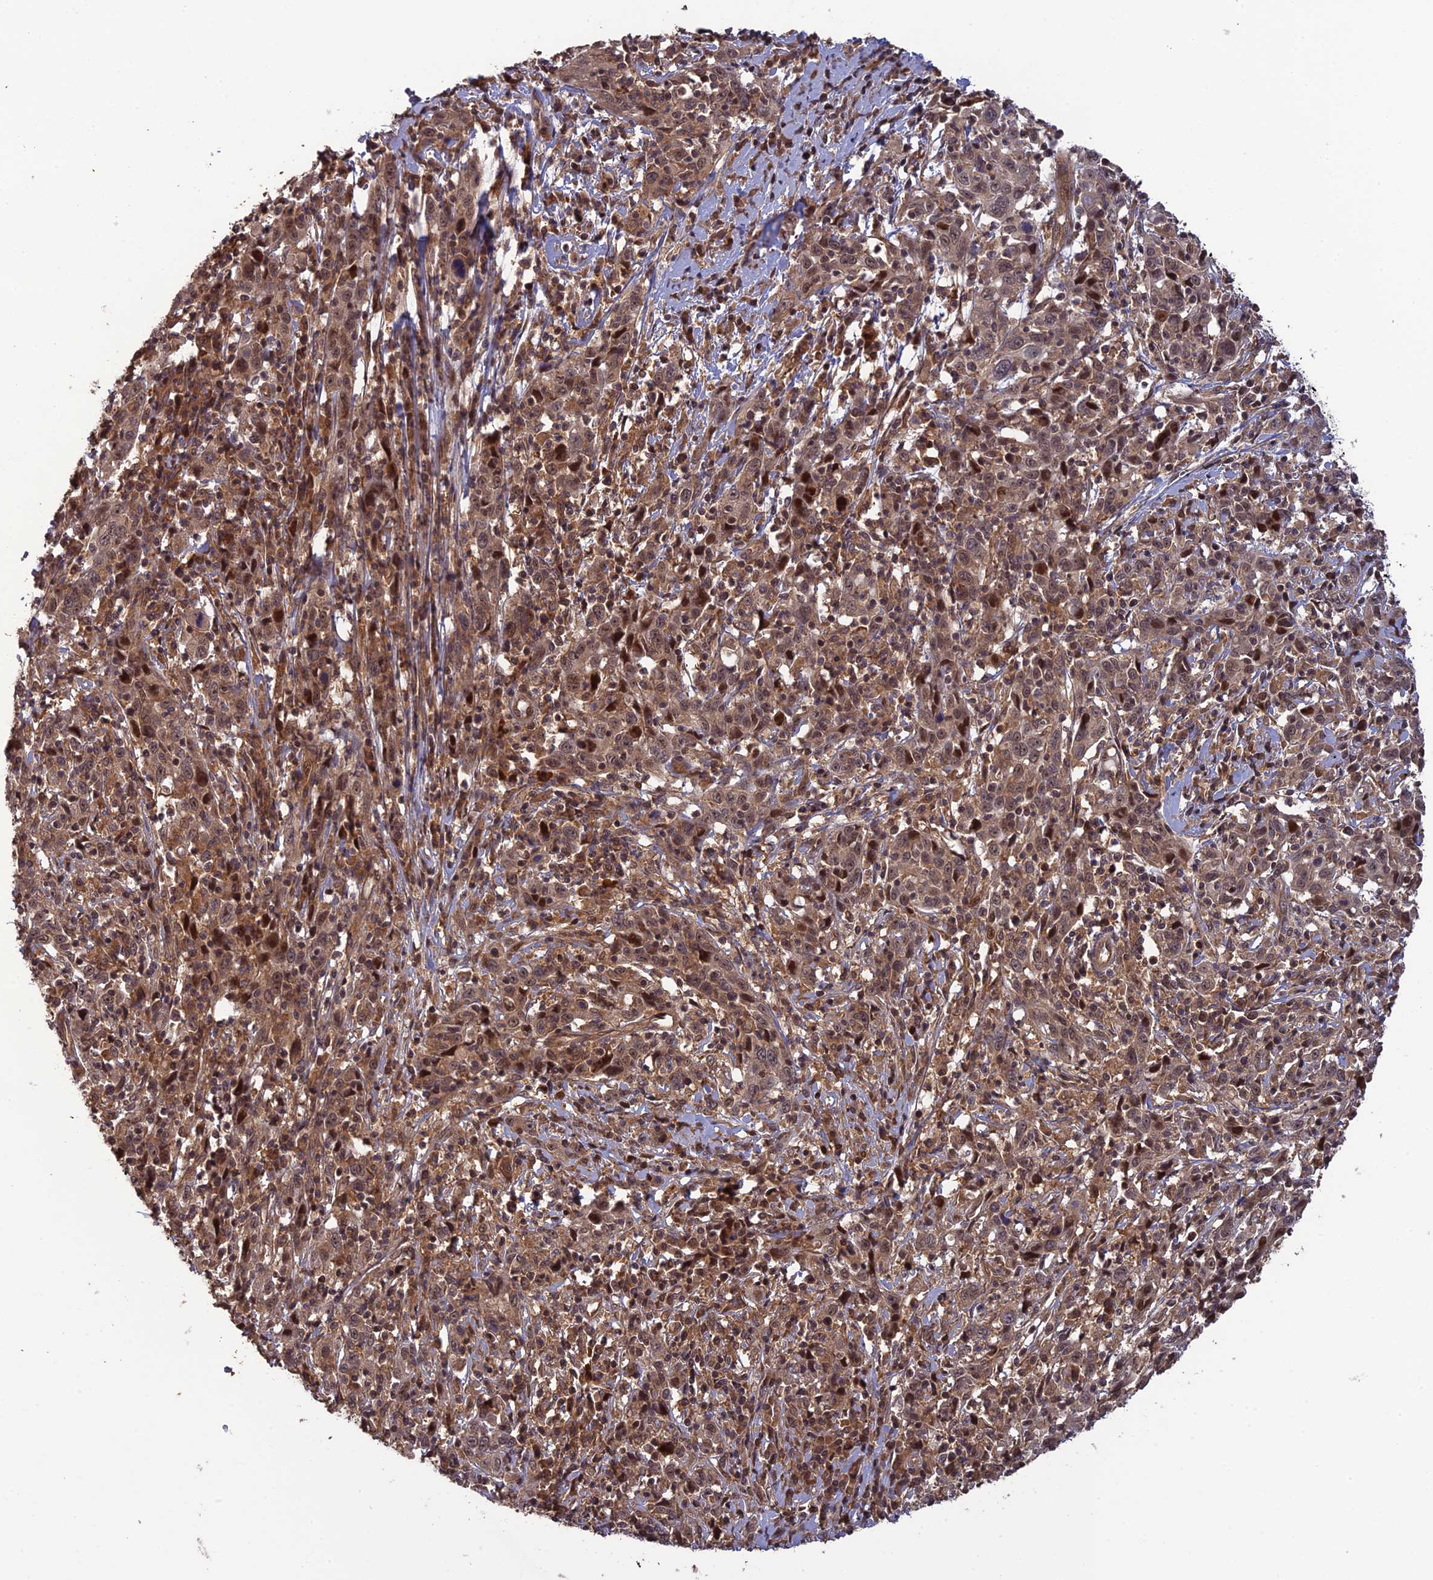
{"staining": {"intensity": "weak", "quantity": ">75%", "location": "cytoplasmic/membranous,nuclear"}, "tissue": "cervical cancer", "cell_type": "Tumor cells", "image_type": "cancer", "snomed": [{"axis": "morphology", "description": "Squamous cell carcinoma, NOS"}, {"axis": "topography", "description": "Cervix"}], "caption": "High-power microscopy captured an immunohistochemistry image of squamous cell carcinoma (cervical), revealing weak cytoplasmic/membranous and nuclear staining in about >75% of tumor cells. (IHC, brightfield microscopy, high magnification).", "gene": "LIN37", "patient": {"sex": "female", "age": 46}}